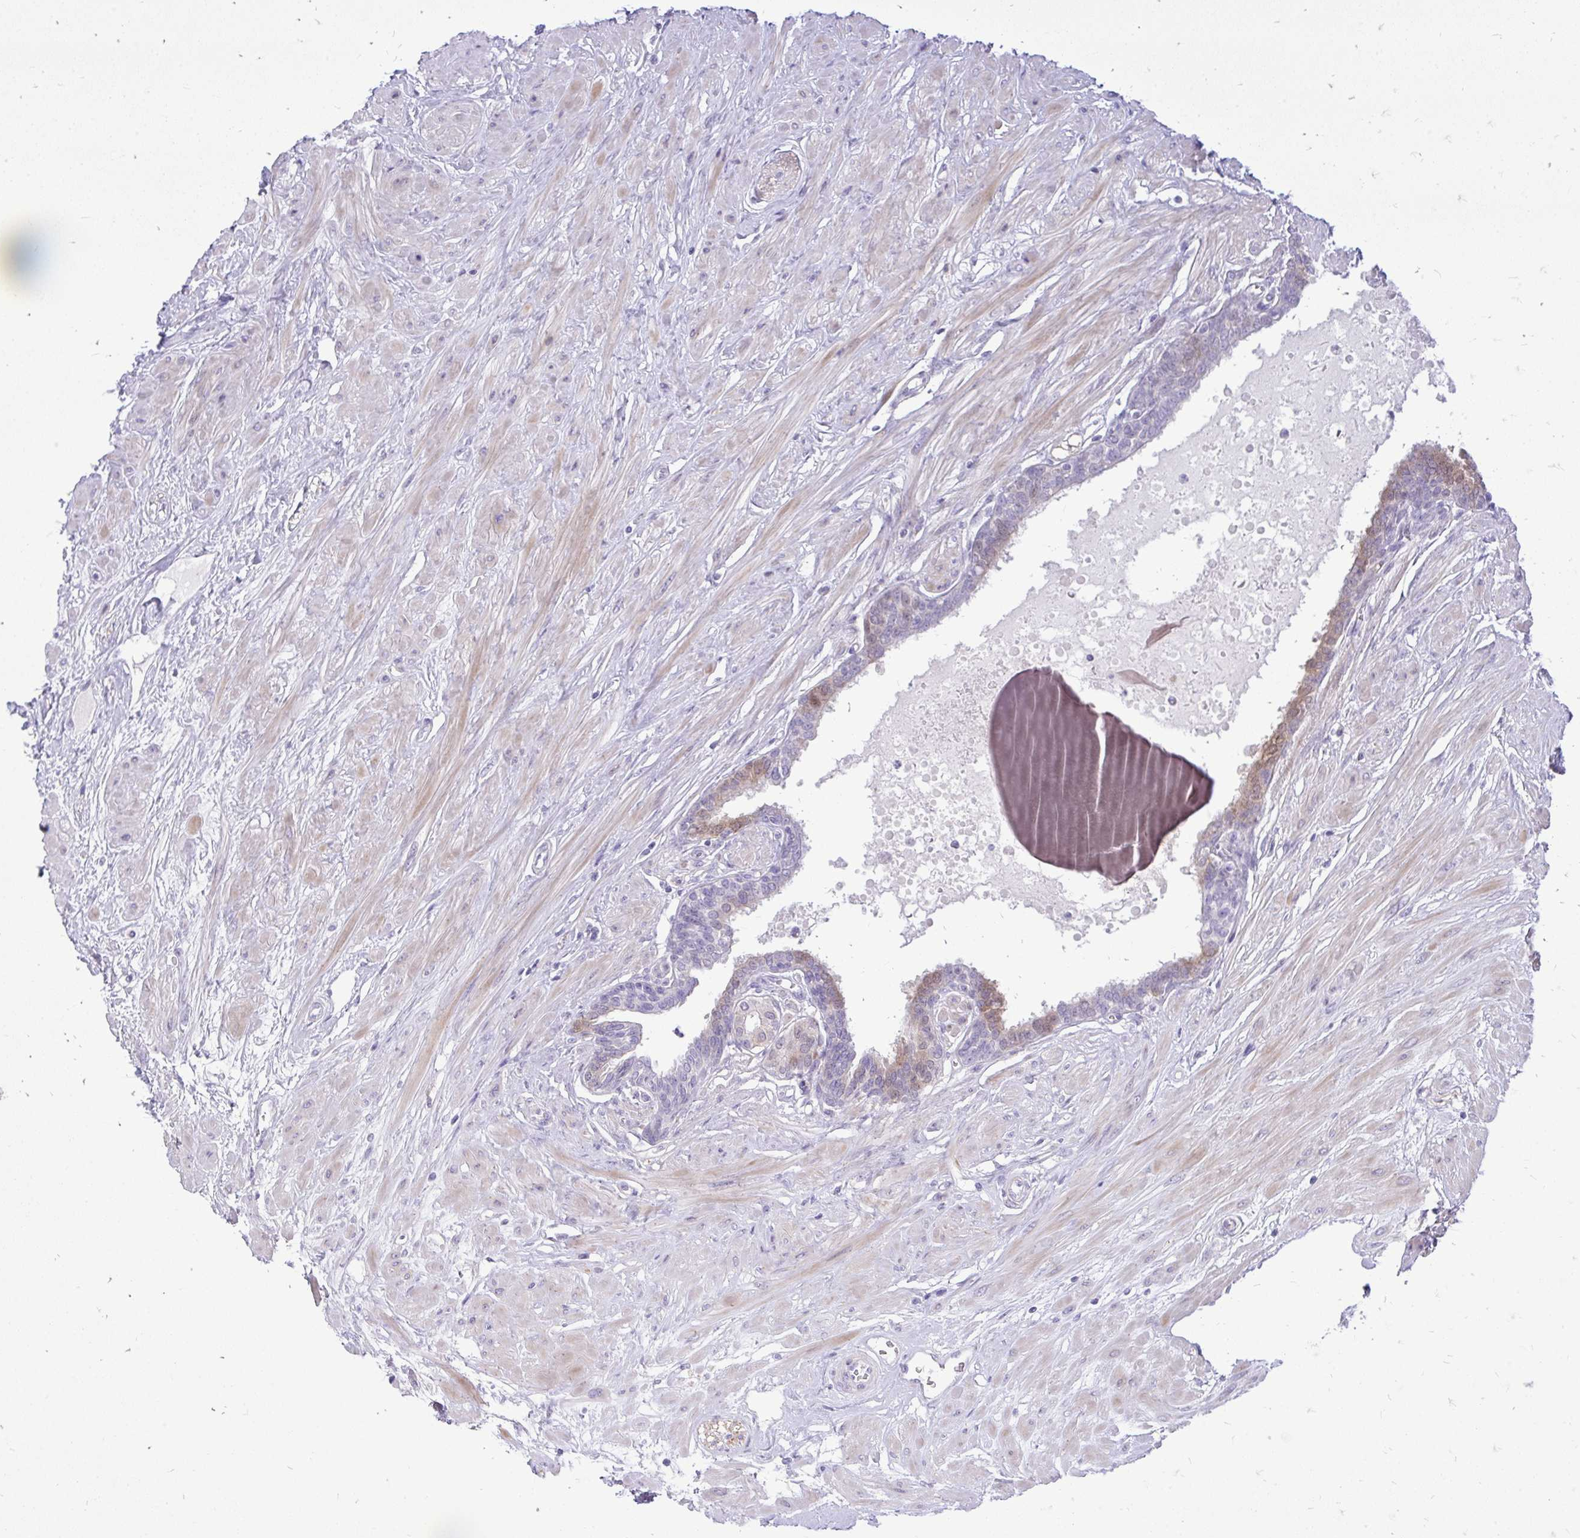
{"staining": {"intensity": "moderate", "quantity": "25%-75%", "location": "cytoplasmic/membranous"}, "tissue": "seminal vesicle", "cell_type": "Glandular cells", "image_type": "normal", "snomed": [{"axis": "morphology", "description": "Normal tissue, NOS"}, {"axis": "topography", "description": "Prostate"}, {"axis": "topography", "description": "Seminal veicle"}], "caption": "Immunohistochemistry (IHC) staining of benign seminal vesicle, which demonstrates medium levels of moderate cytoplasmic/membranous expression in about 25%-75% of glandular cells indicating moderate cytoplasmic/membranous protein staining. The staining was performed using DAB (3,3'-diaminobenzidine) (brown) for protein detection and nuclei were counterstained in hematoxylin (blue).", "gene": "OR8D1", "patient": {"sex": "male", "age": 60}}